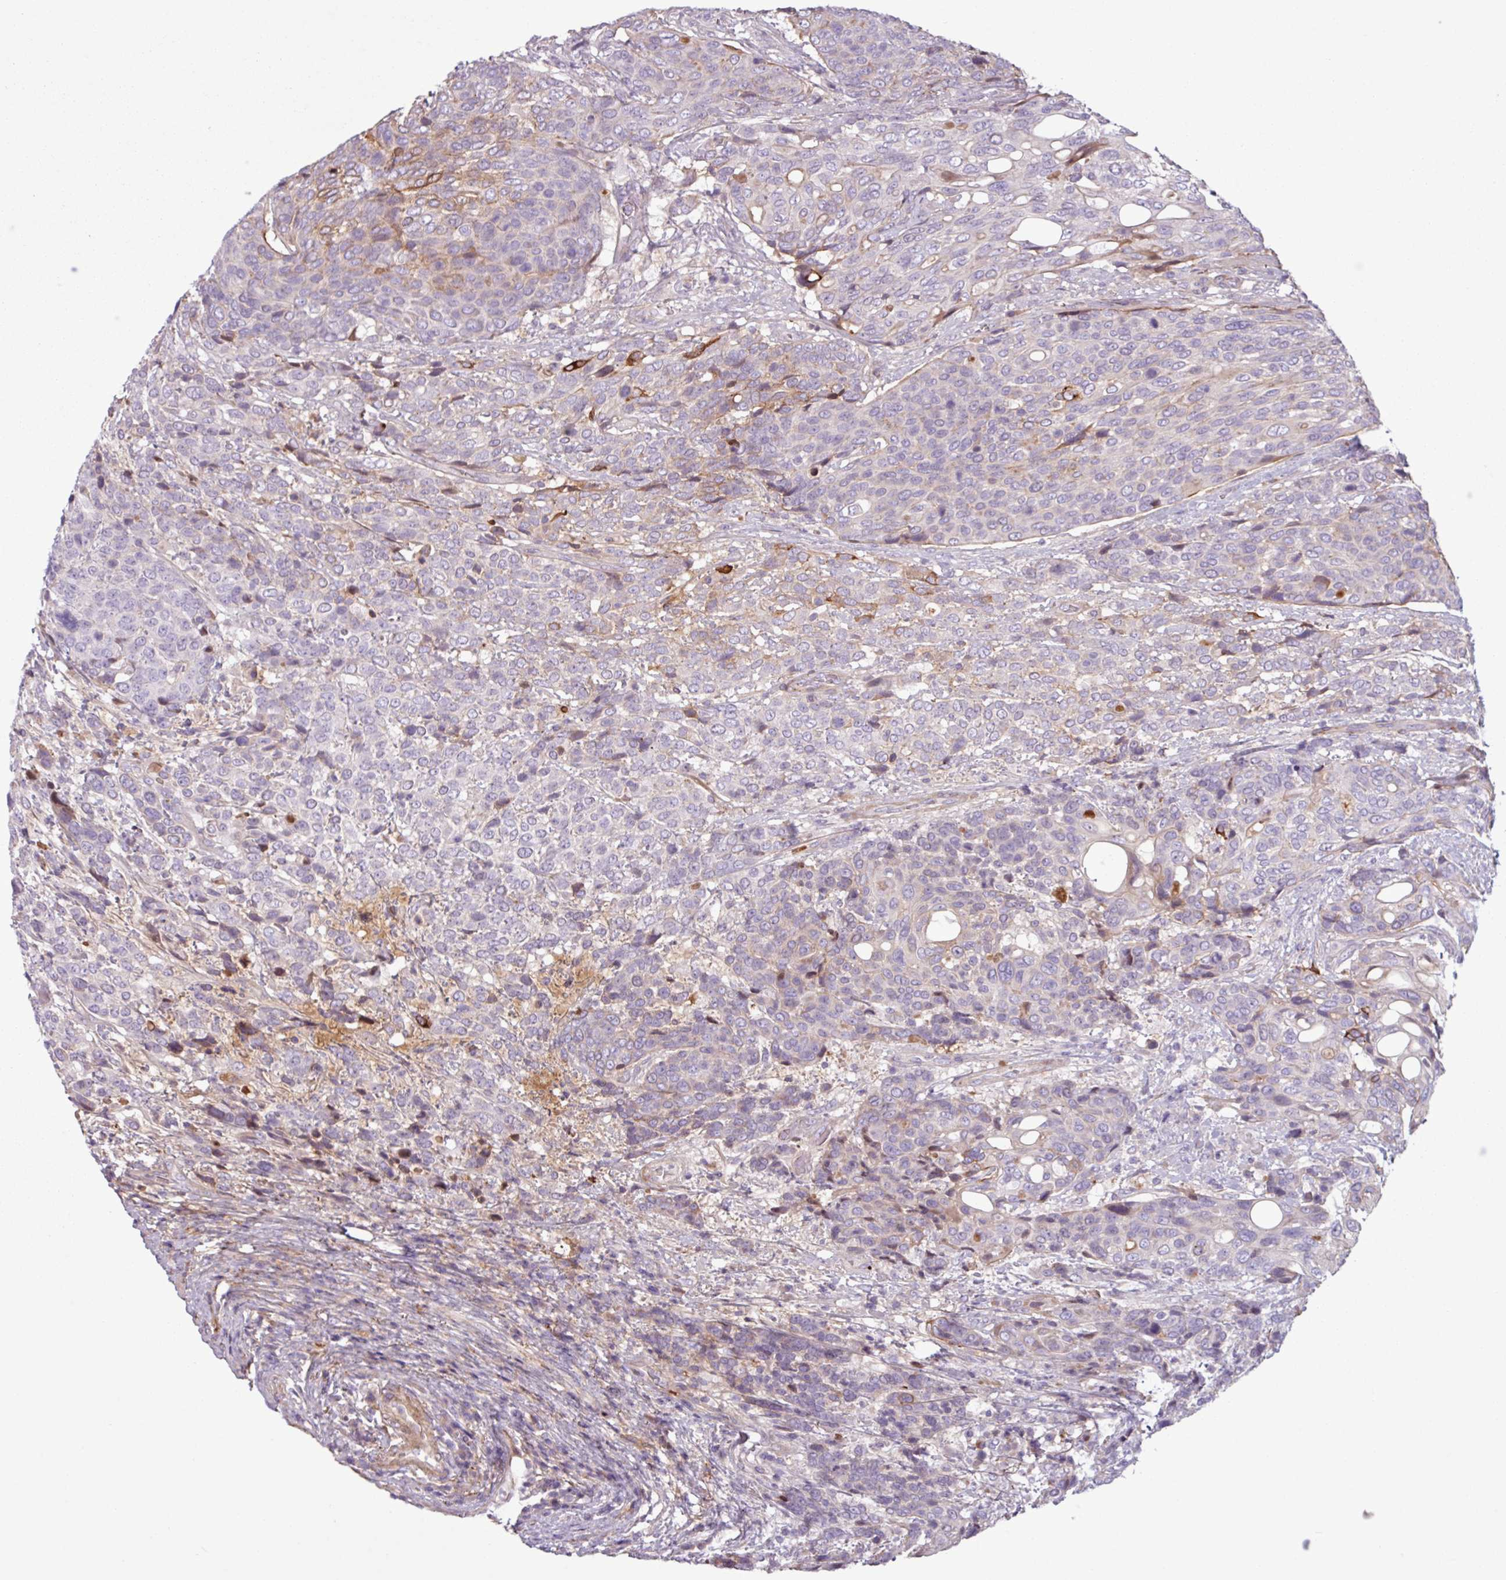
{"staining": {"intensity": "strong", "quantity": "<25%", "location": "cytoplasmic/membranous"}, "tissue": "urothelial cancer", "cell_type": "Tumor cells", "image_type": "cancer", "snomed": [{"axis": "morphology", "description": "Urothelial carcinoma, High grade"}, {"axis": "topography", "description": "Urinary bladder"}], "caption": "Immunohistochemistry (DAB) staining of human urothelial cancer demonstrates strong cytoplasmic/membranous protein positivity in approximately <25% of tumor cells.", "gene": "C4B", "patient": {"sex": "female", "age": 70}}